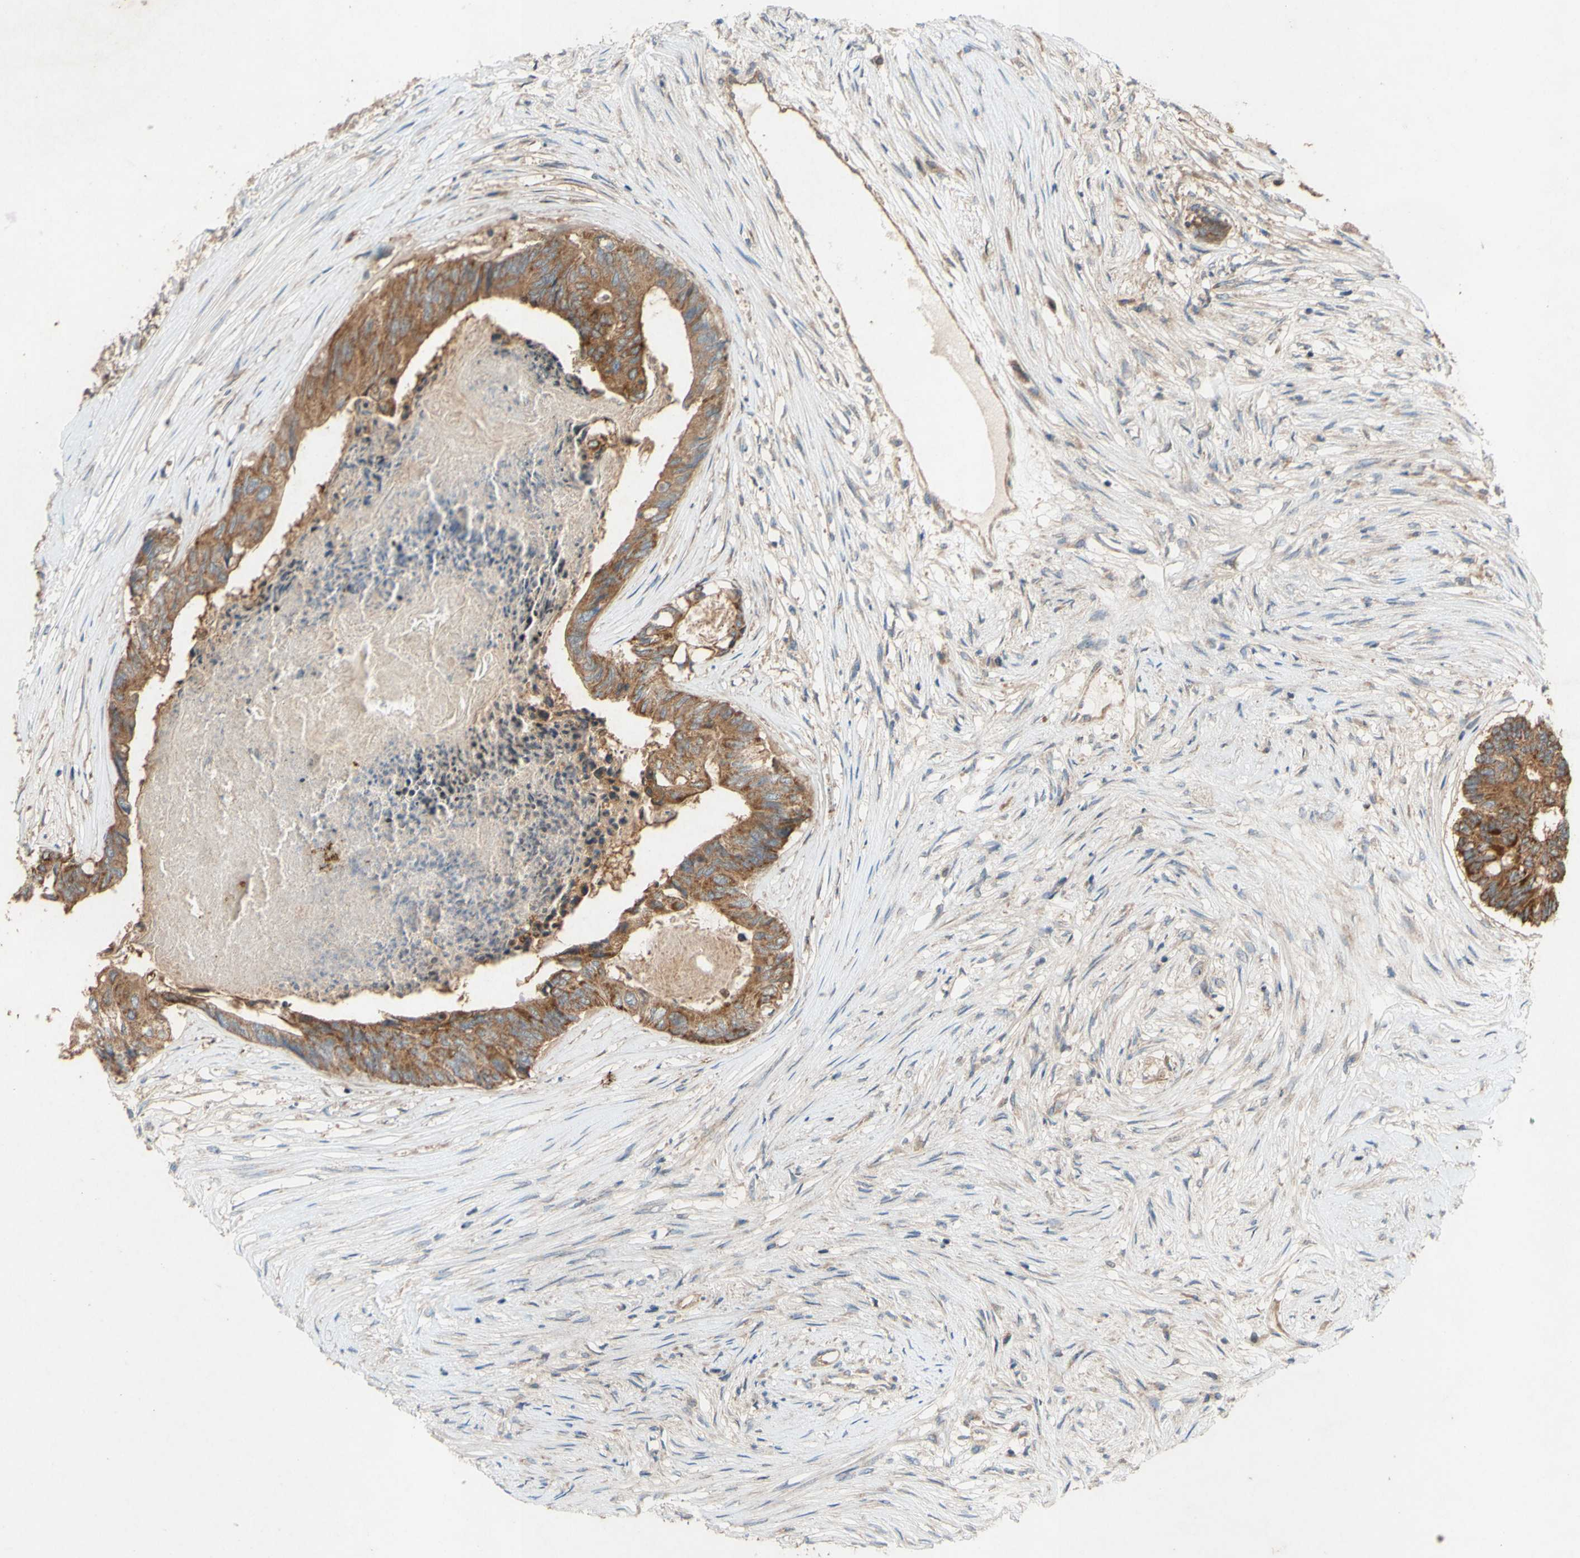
{"staining": {"intensity": "moderate", "quantity": ">75%", "location": "cytoplasmic/membranous"}, "tissue": "colorectal cancer", "cell_type": "Tumor cells", "image_type": "cancer", "snomed": [{"axis": "morphology", "description": "Adenocarcinoma, NOS"}, {"axis": "topography", "description": "Rectum"}], "caption": "Protein analysis of adenocarcinoma (colorectal) tissue shows moderate cytoplasmic/membranous staining in approximately >75% of tumor cells.", "gene": "TST", "patient": {"sex": "male", "age": 63}}